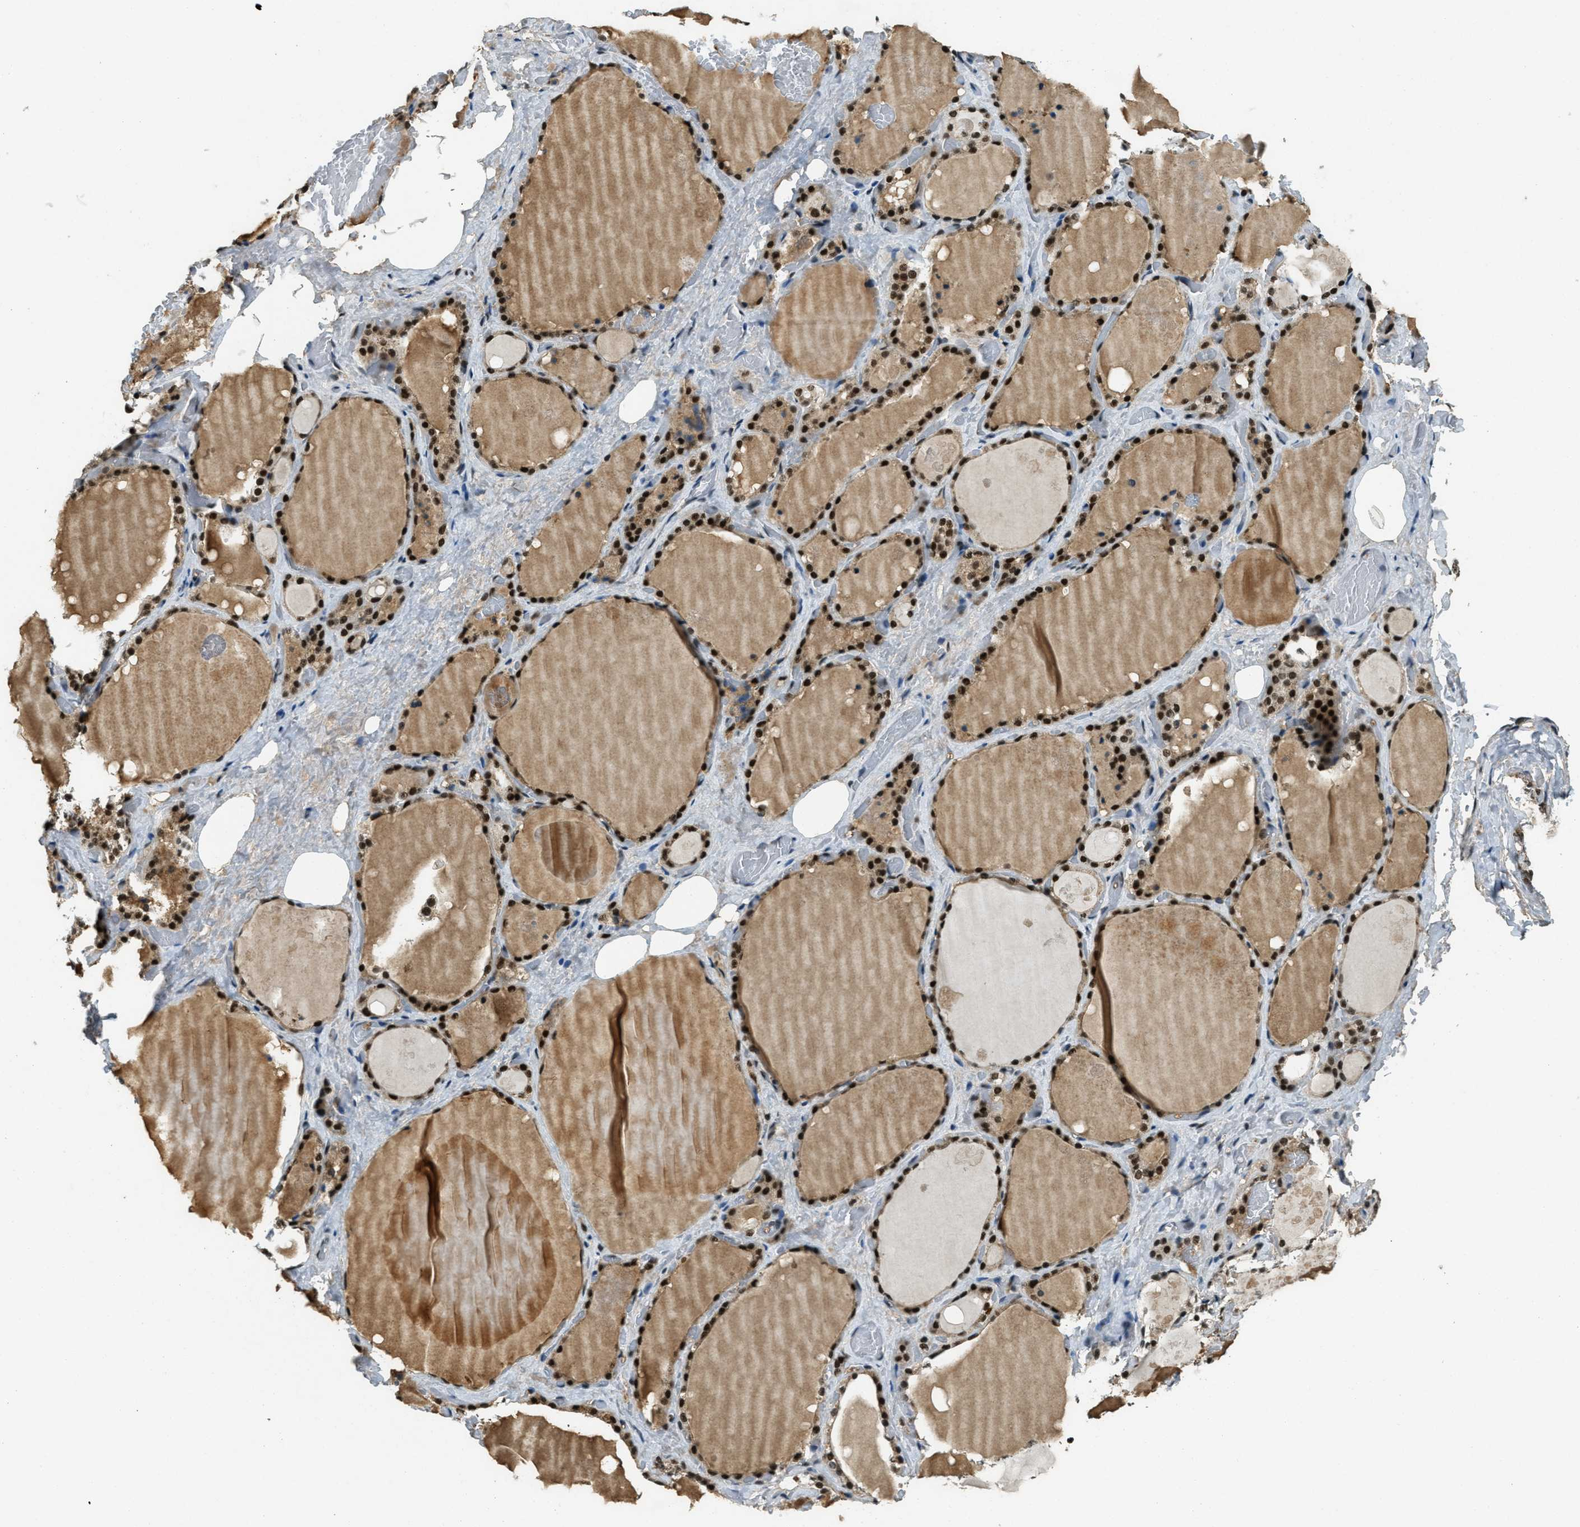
{"staining": {"intensity": "strong", "quantity": ">75%", "location": "cytoplasmic/membranous,nuclear"}, "tissue": "thyroid gland", "cell_type": "Glandular cells", "image_type": "normal", "snomed": [{"axis": "morphology", "description": "Normal tissue, NOS"}, {"axis": "topography", "description": "Thyroid gland"}], "caption": "A histopathology image of human thyroid gland stained for a protein exhibits strong cytoplasmic/membranous,nuclear brown staining in glandular cells.", "gene": "ZNF148", "patient": {"sex": "male", "age": 61}}